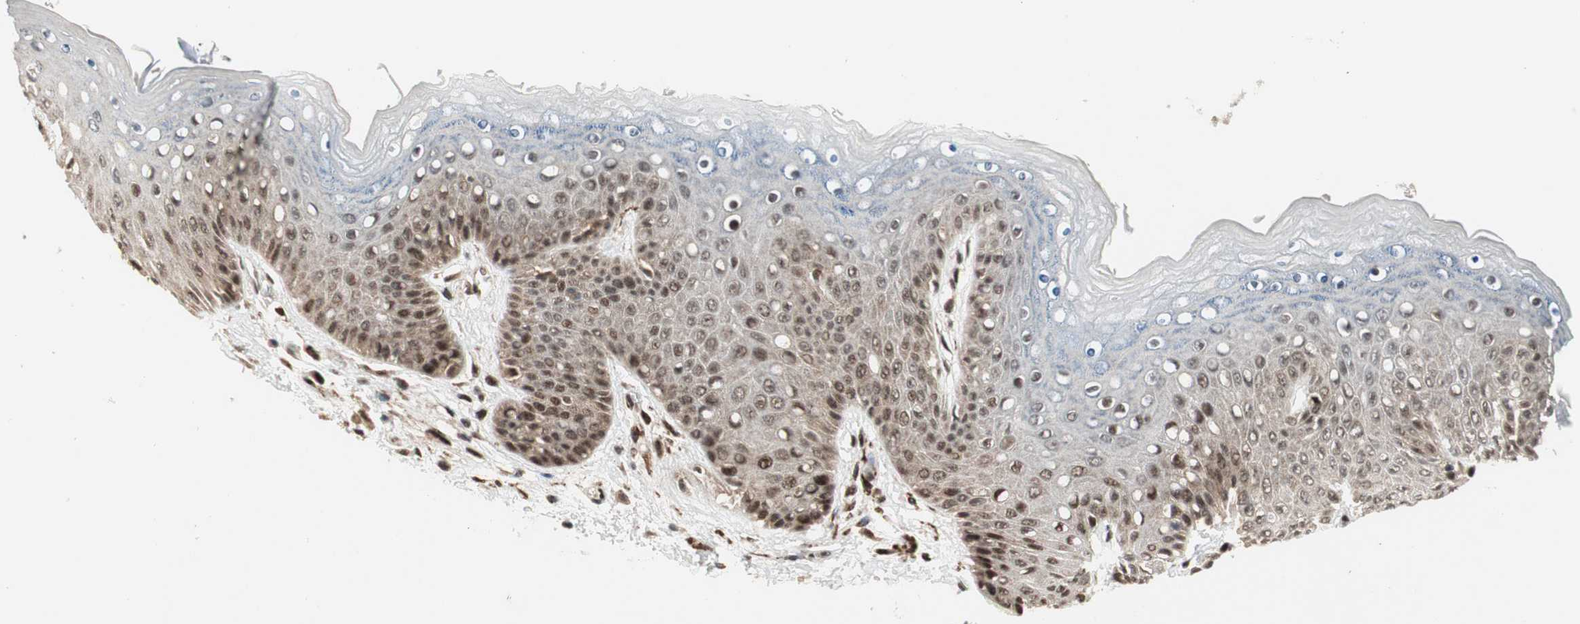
{"staining": {"intensity": "moderate", "quantity": ">75%", "location": "nuclear"}, "tissue": "skin", "cell_type": "Epidermal cells", "image_type": "normal", "snomed": [{"axis": "morphology", "description": "Normal tissue, NOS"}, {"axis": "topography", "description": "Anal"}], "caption": "An image of human skin stained for a protein displays moderate nuclear brown staining in epidermal cells. Ihc stains the protein in brown and the nuclei are stained blue.", "gene": "TCF12", "patient": {"sex": "female", "age": 46}}